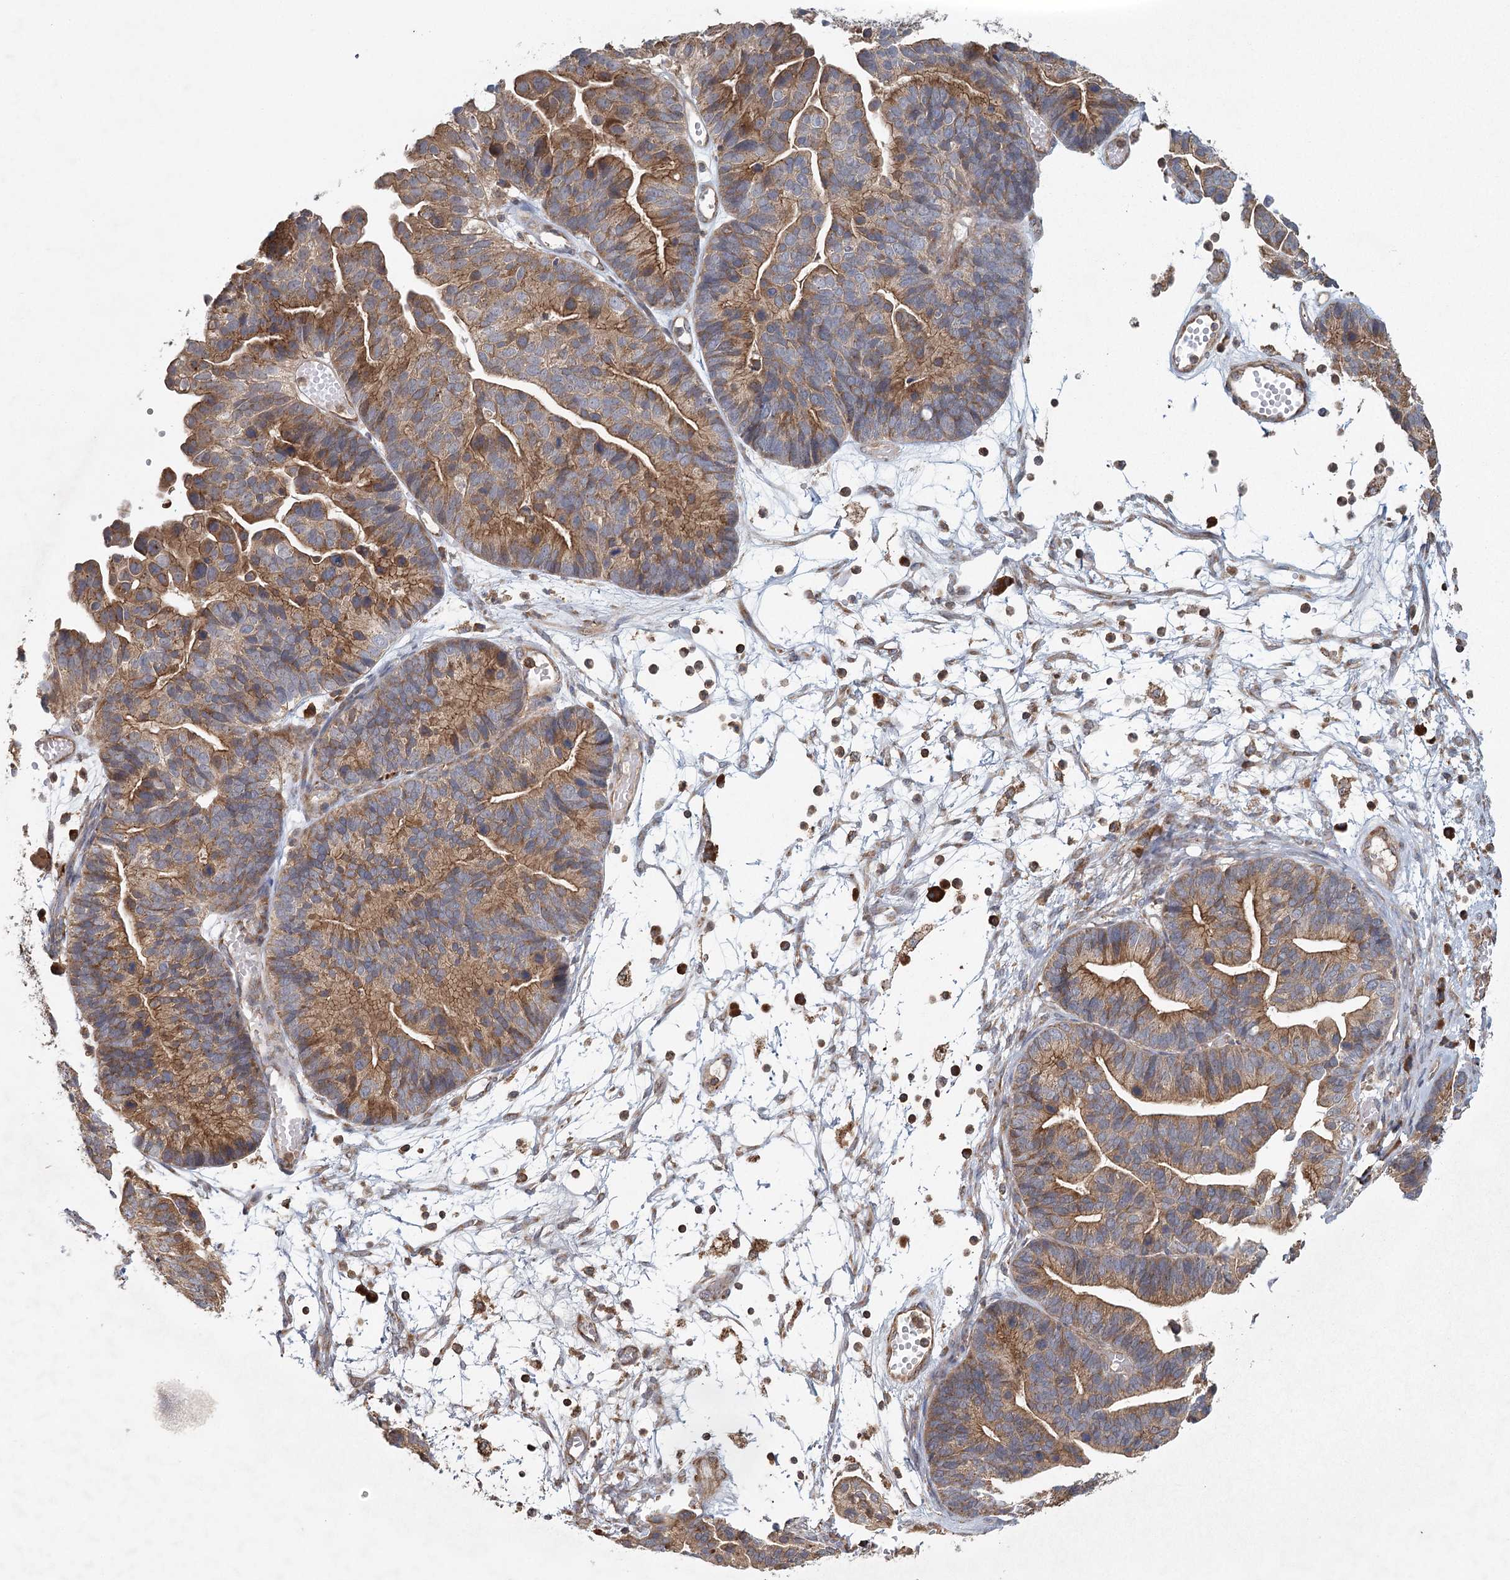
{"staining": {"intensity": "moderate", "quantity": ">75%", "location": "cytoplasmic/membranous"}, "tissue": "ovarian cancer", "cell_type": "Tumor cells", "image_type": "cancer", "snomed": [{"axis": "morphology", "description": "Cystadenocarcinoma, serous, NOS"}, {"axis": "topography", "description": "Ovary"}], "caption": "Protein staining demonstrates moderate cytoplasmic/membranous positivity in about >75% of tumor cells in ovarian cancer.", "gene": "PLEKHA7", "patient": {"sex": "female", "age": 56}}